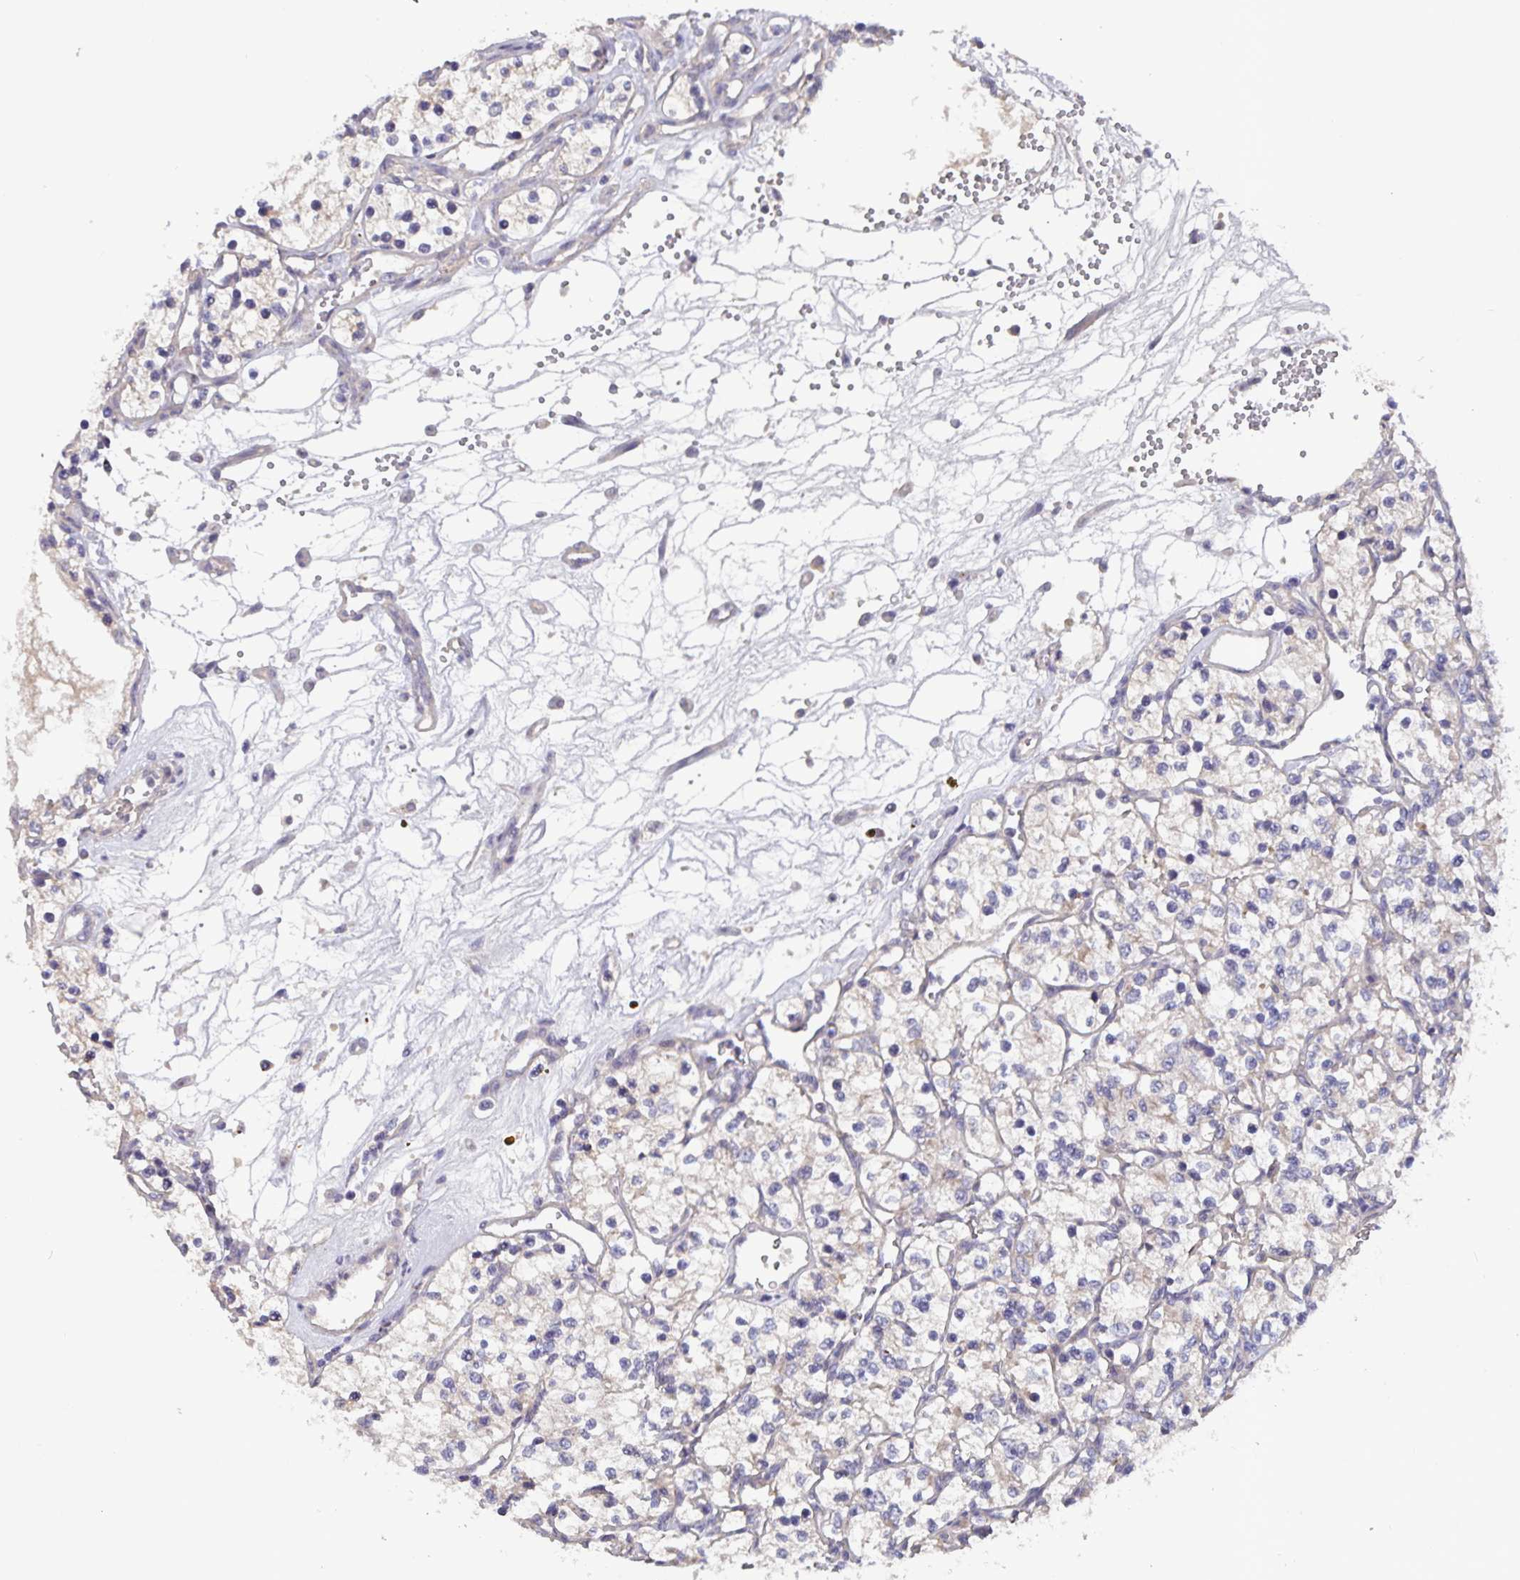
{"staining": {"intensity": "negative", "quantity": "none", "location": "none"}, "tissue": "renal cancer", "cell_type": "Tumor cells", "image_type": "cancer", "snomed": [{"axis": "morphology", "description": "Adenocarcinoma, NOS"}, {"axis": "topography", "description": "Kidney"}], "caption": "Adenocarcinoma (renal) was stained to show a protein in brown. There is no significant positivity in tumor cells.", "gene": "FBXL16", "patient": {"sex": "female", "age": 69}}